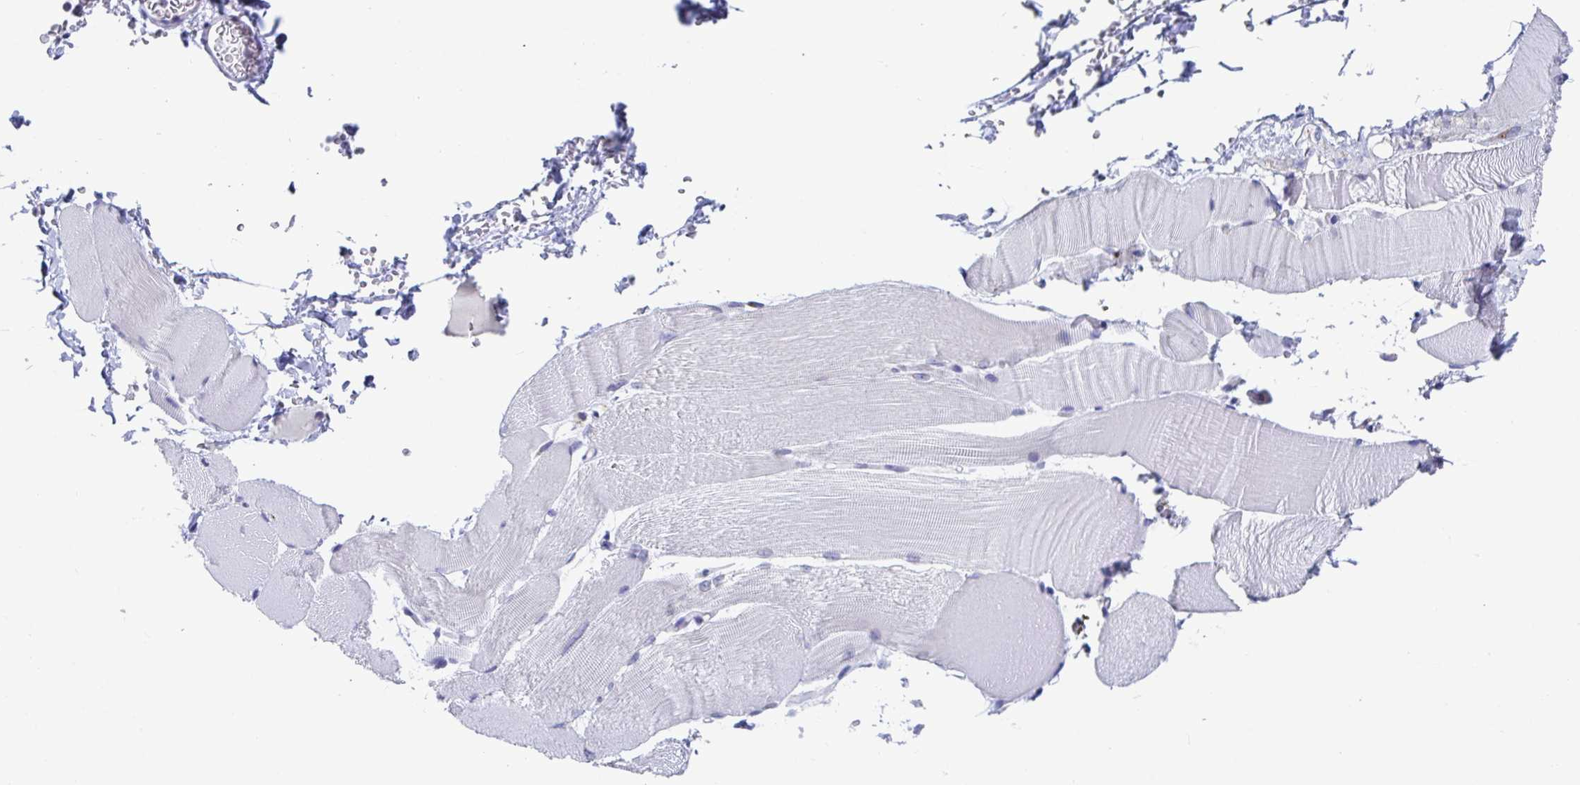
{"staining": {"intensity": "negative", "quantity": "none", "location": "none"}, "tissue": "skeletal muscle", "cell_type": "Myocytes", "image_type": "normal", "snomed": [{"axis": "morphology", "description": "Normal tissue, NOS"}, {"axis": "topography", "description": "Skeletal muscle"}], "caption": "Skeletal muscle was stained to show a protein in brown. There is no significant positivity in myocytes.", "gene": "TAS2R39", "patient": {"sex": "female", "age": 37}}